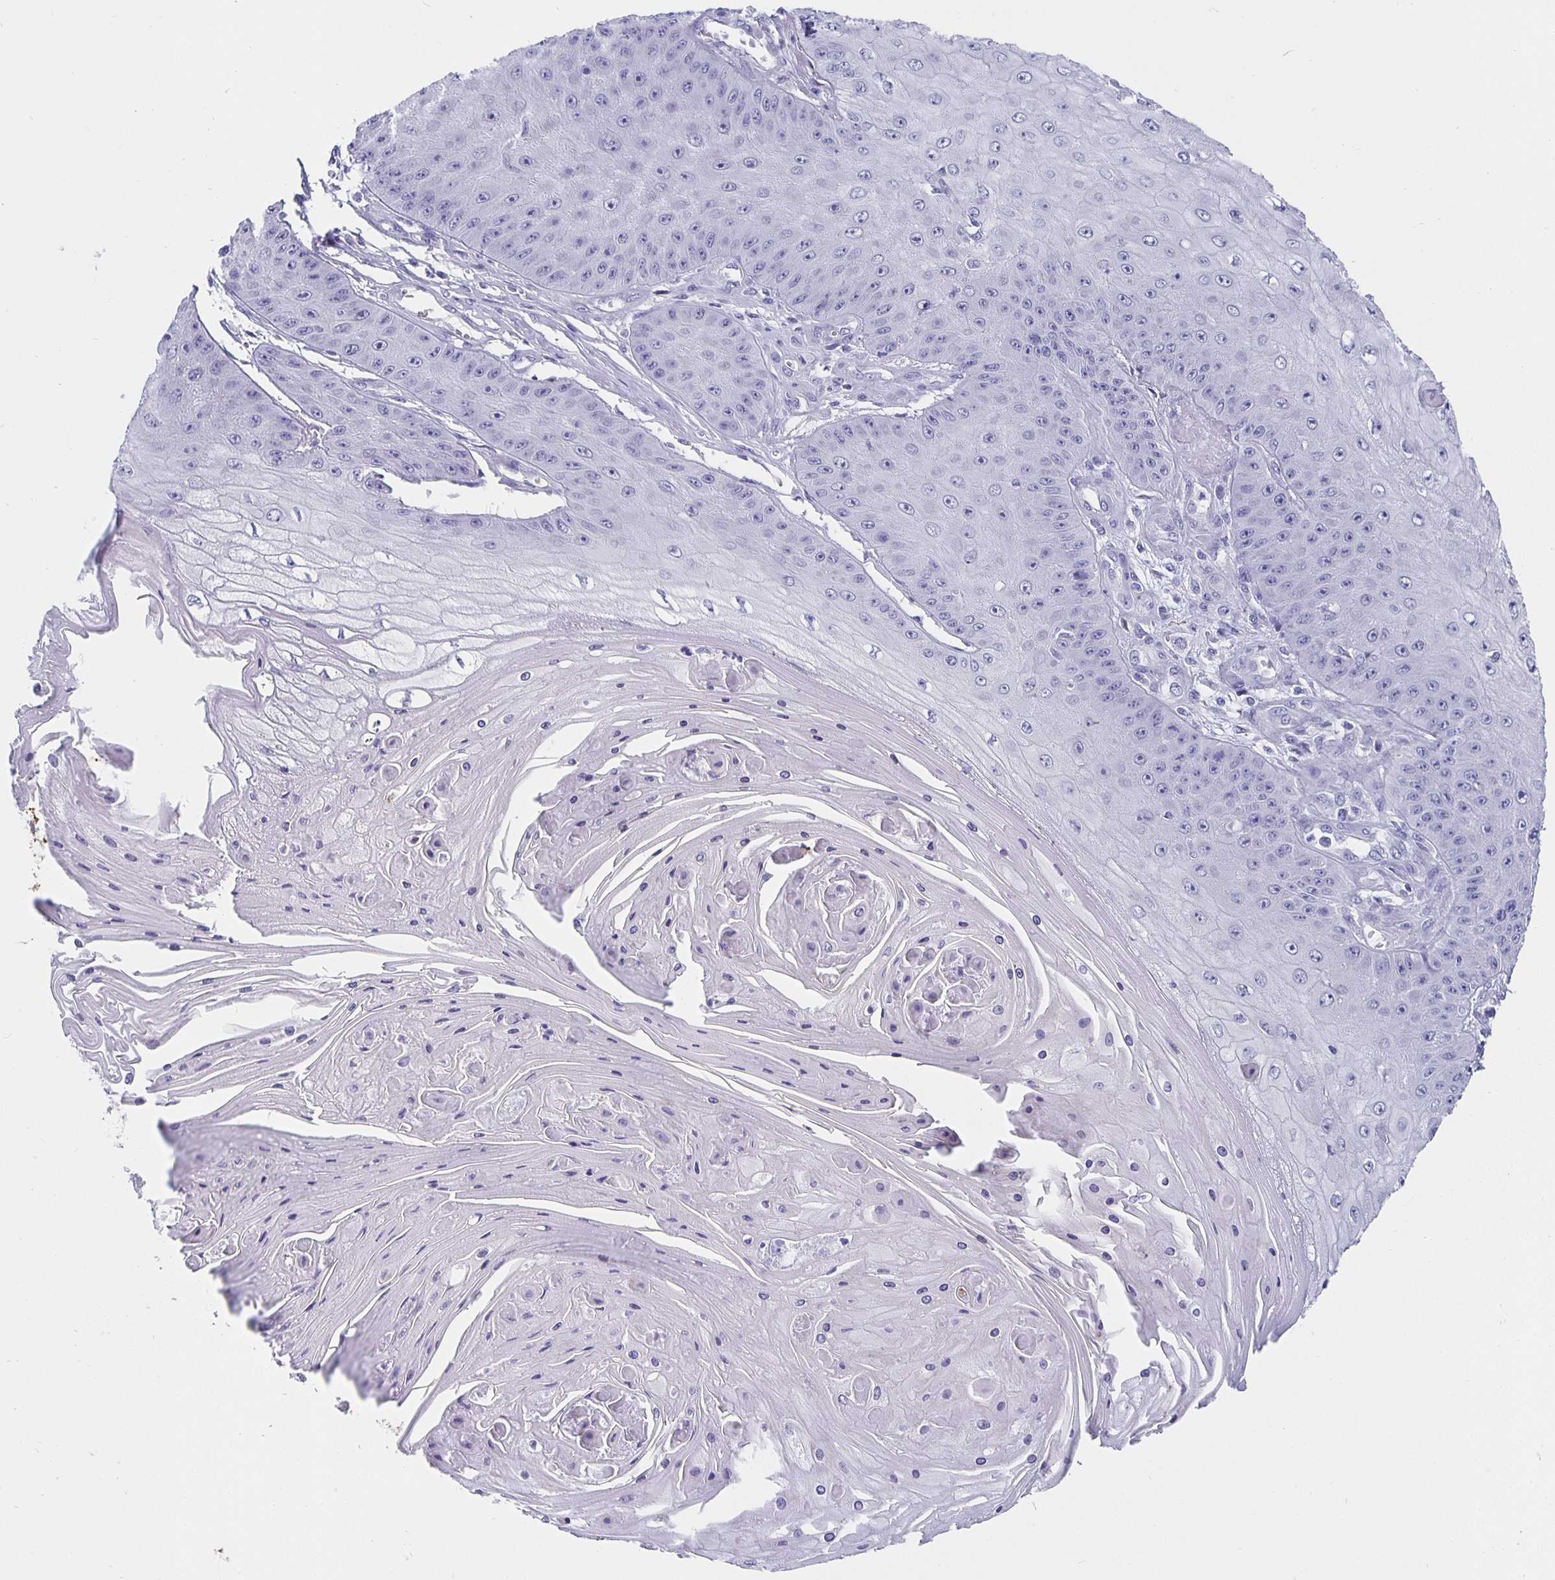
{"staining": {"intensity": "negative", "quantity": "none", "location": "none"}, "tissue": "skin cancer", "cell_type": "Tumor cells", "image_type": "cancer", "snomed": [{"axis": "morphology", "description": "Squamous cell carcinoma, NOS"}, {"axis": "topography", "description": "Skin"}], "caption": "Skin cancer (squamous cell carcinoma) was stained to show a protein in brown. There is no significant expression in tumor cells.", "gene": "CFAP74", "patient": {"sex": "male", "age": 70}}